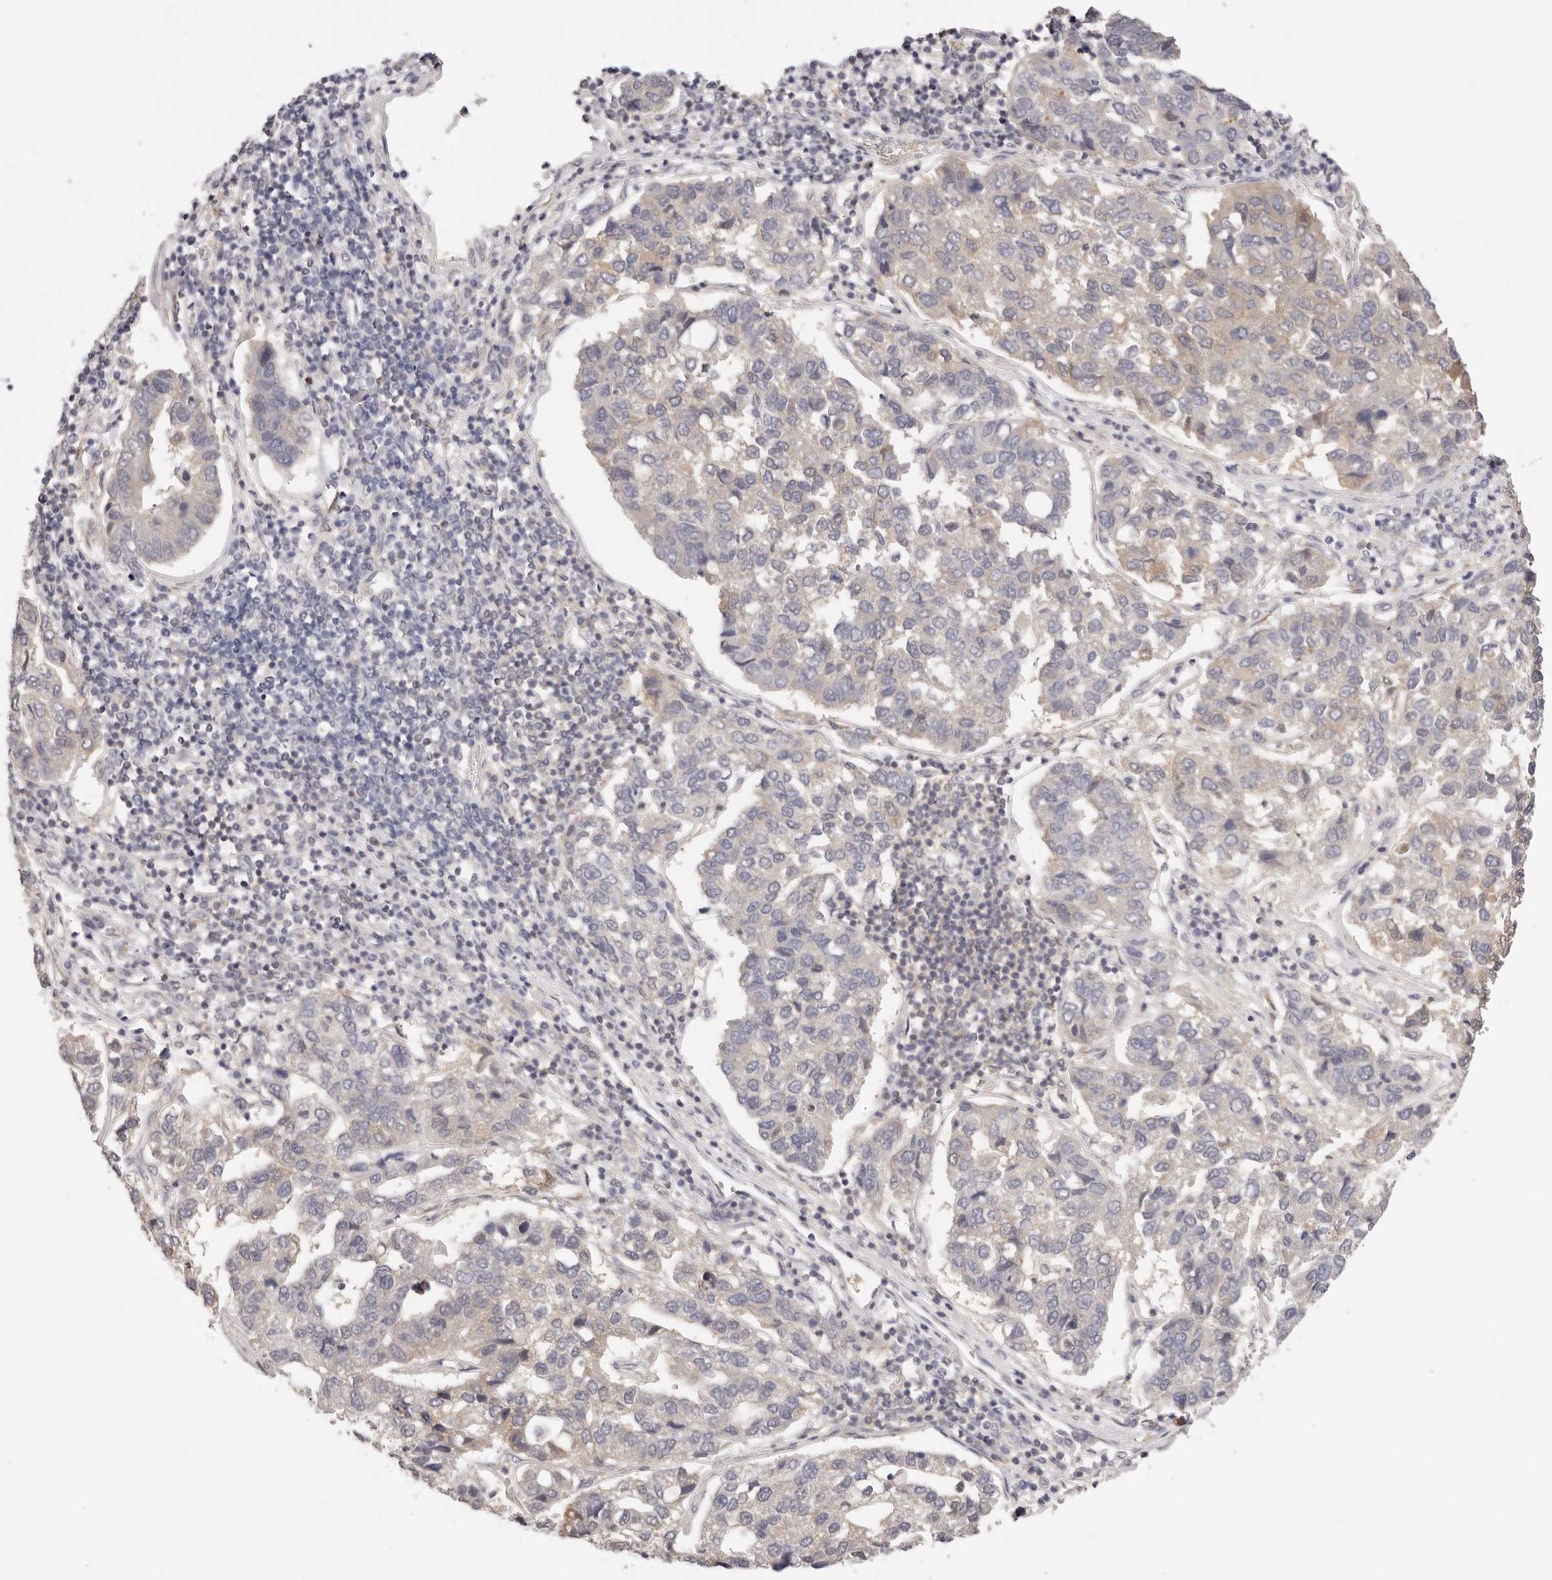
{"staining": {"intensity": "weak", "quantity": "<25%", "location": "cytoplasmic/membranous"}, "tissue": "pancreatic cancer", "cell_type": "Tumor cells", "image_type": "cancer", "snomed": [{"axis": "morphology", "description": "Adenocarcinoma, NOS"}, {"axis": "topography", "description": "Pancreas"}], "caption": "Adenocarcinoma (pancreatic) was stained to show a protein in brown. There is no significant expression in tumor cells.", "gene": "GGPS1", "patient": {"sex": "female", "age": 61}}